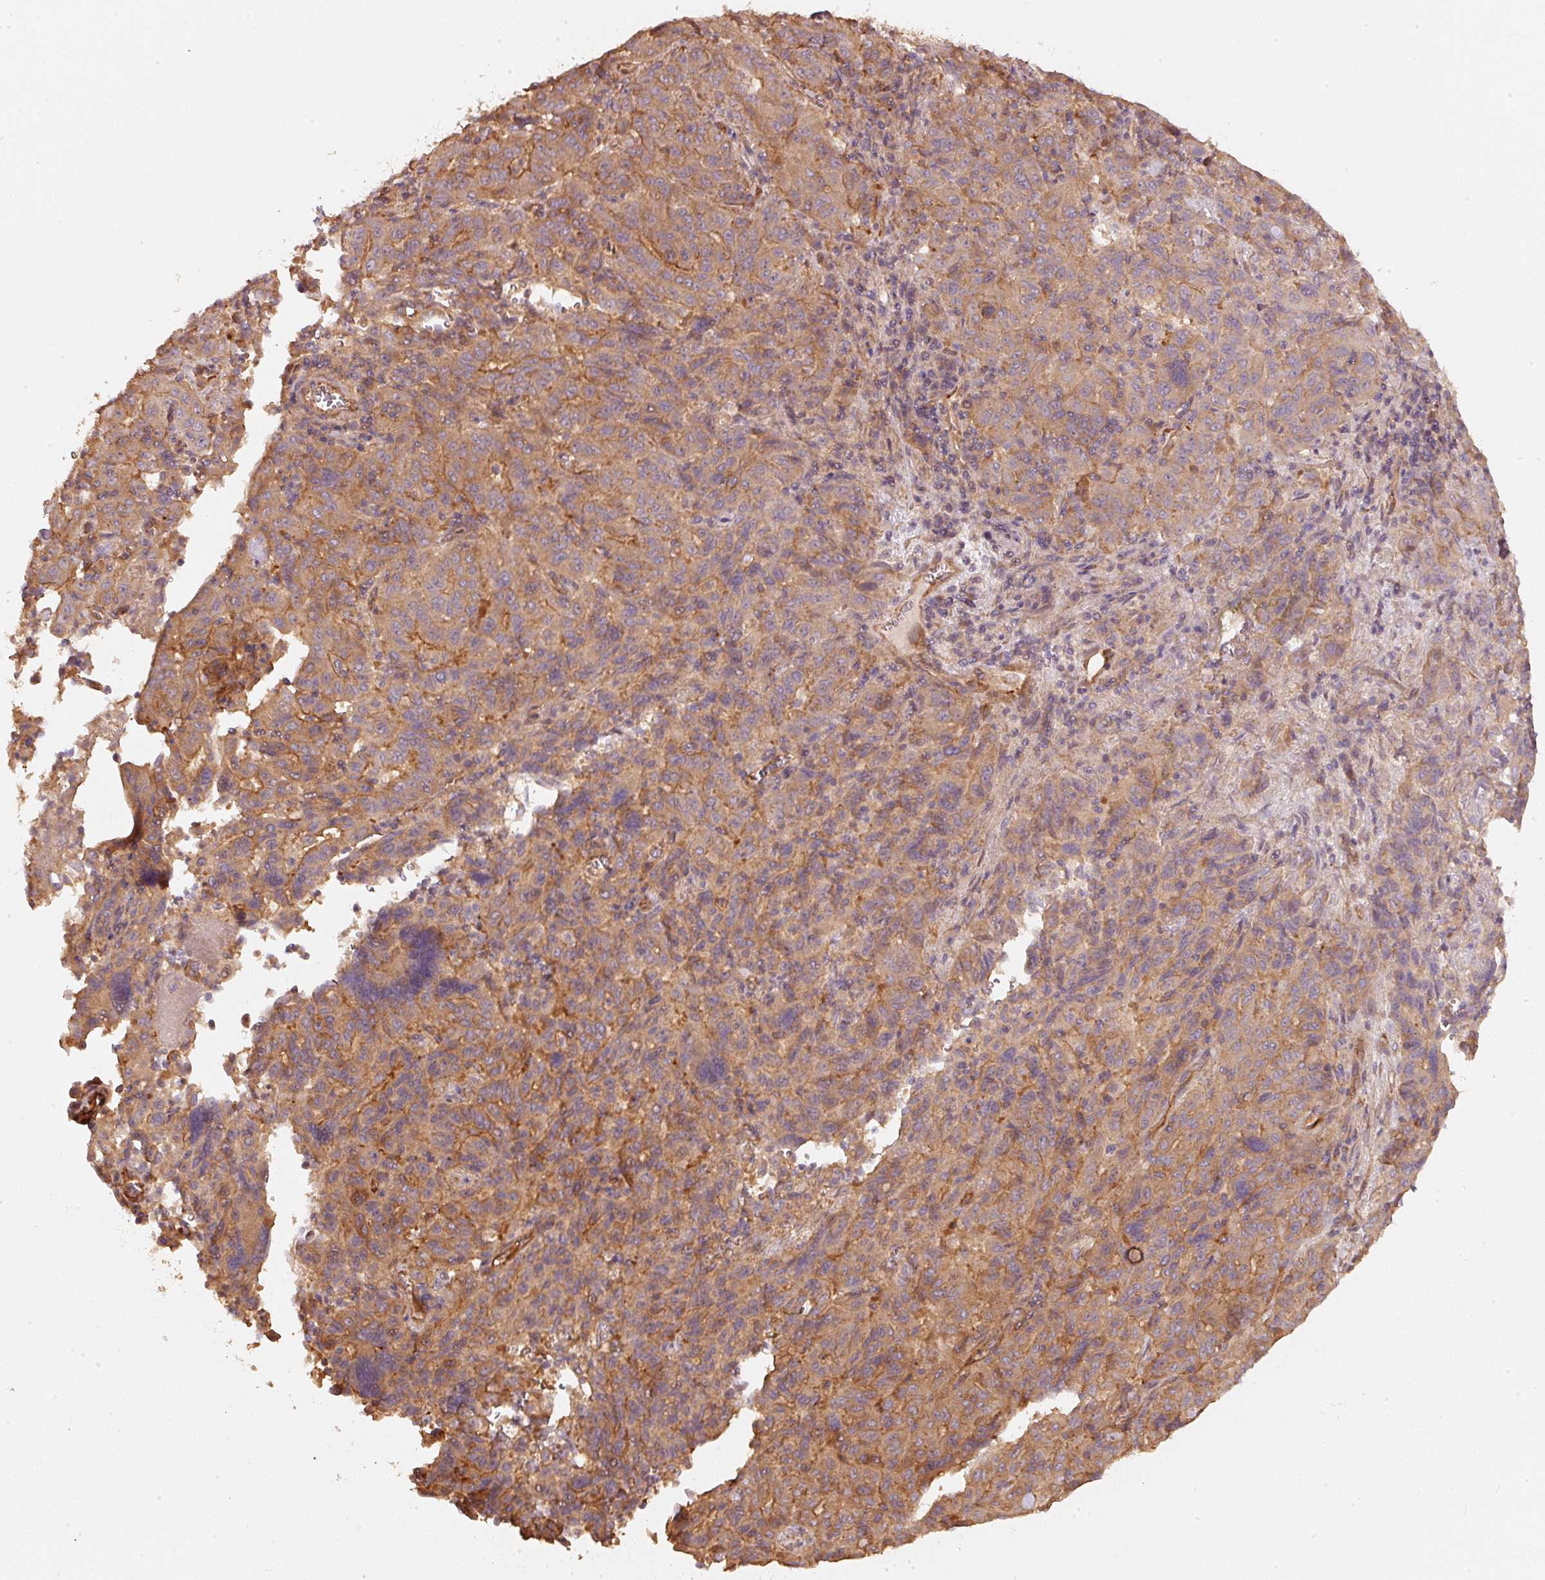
{"staining": {"intensity": "weak", "quantity": "25%-75%", "location": "cytoplasmic/membranous"}, "tissue": "pancreatic cancer", "cell_type": "Tumor cells", "image_type": "cancer", "snomed": [{"axis": "morphology", "description": "Adenocarcinoma, NOS"}, {"axis": "topography", "description": "Pancreas"}], "caption": "Tumor cells demonstrate low levels of weak cytoplasmic/membranous positivity in approximately 25%-75% of cells in adenocarcinoma (pancreatic).", "gene": "CEP95", "patient": {"sex": "male", "age": 63}}